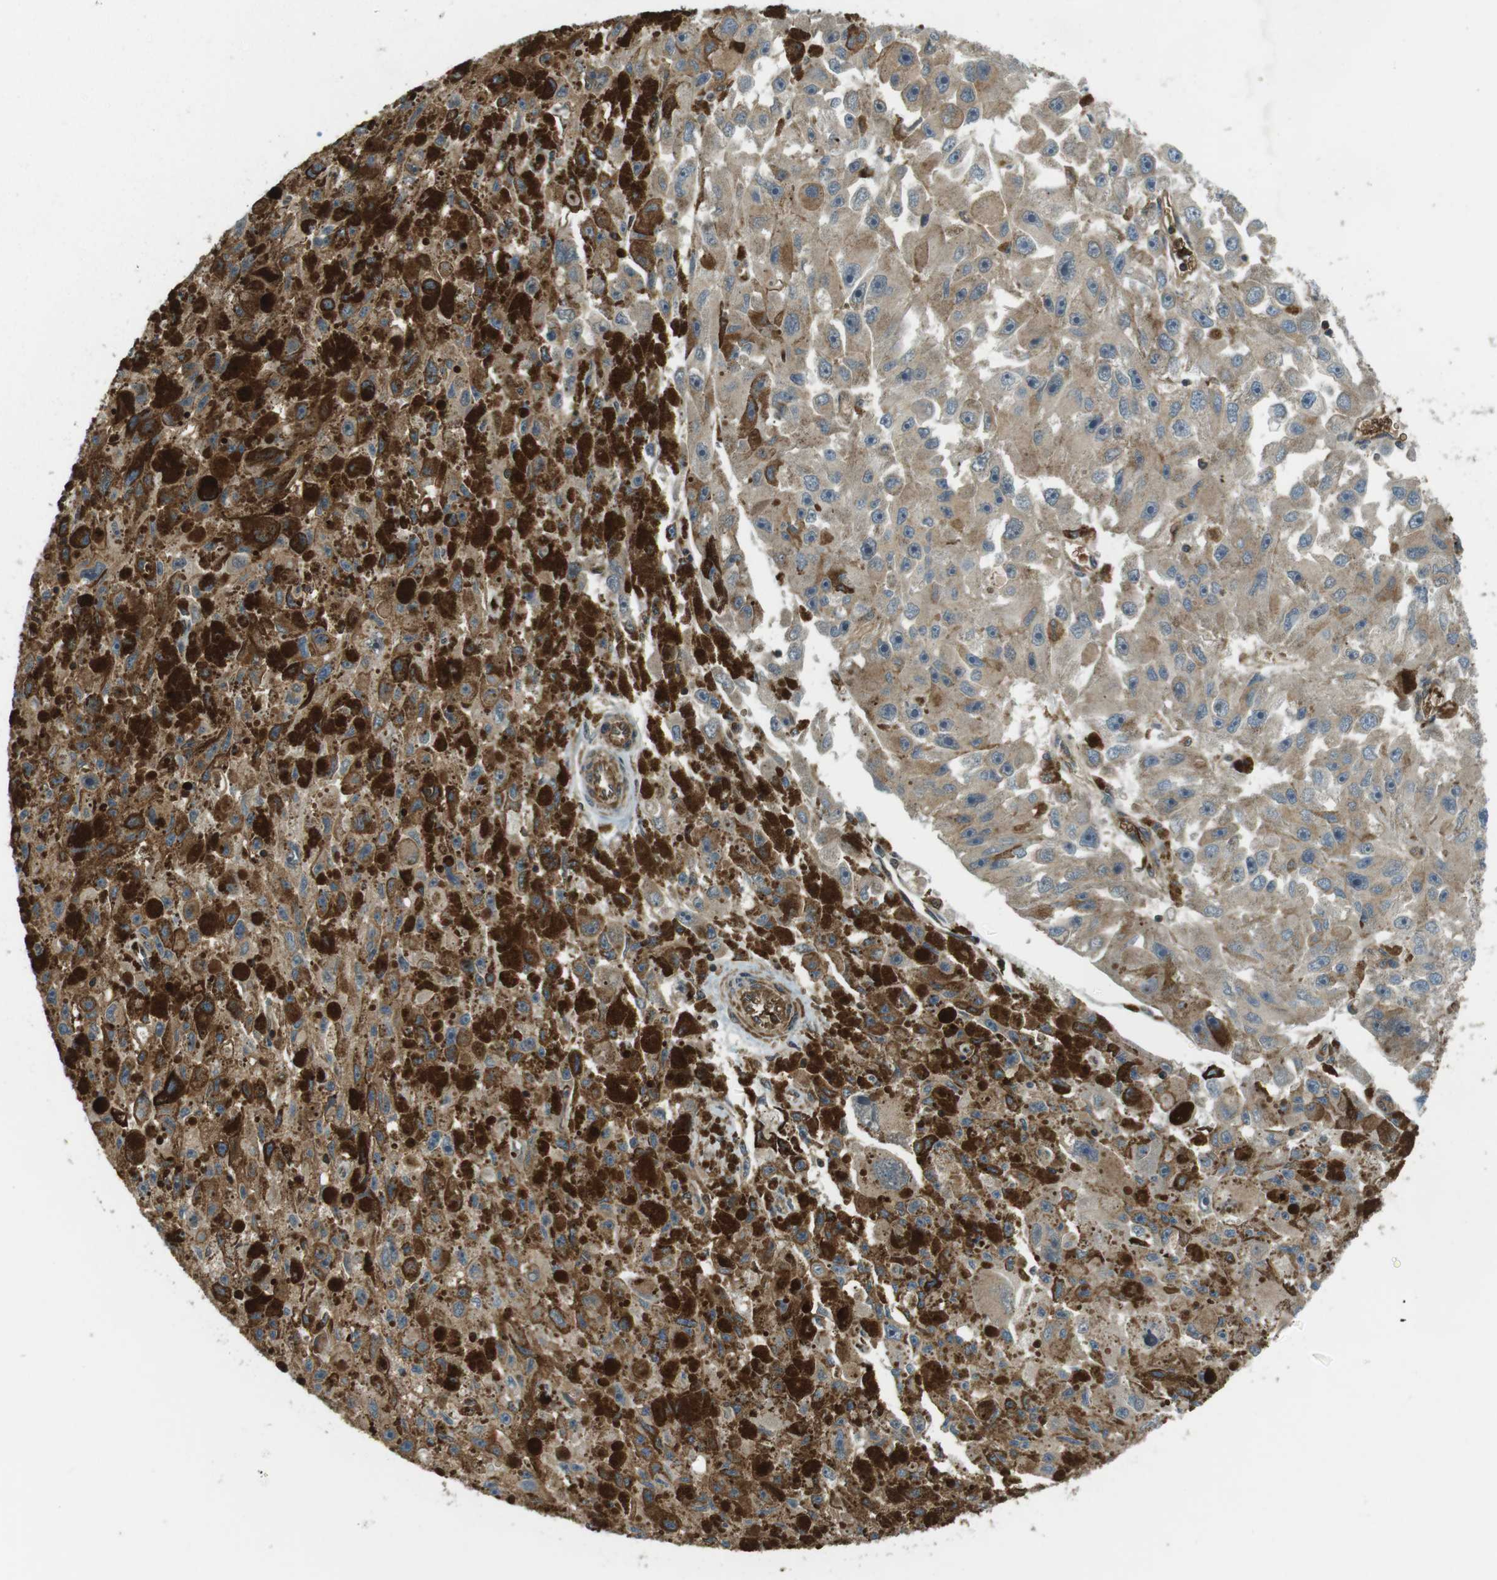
{"staining": {"intensity": "weak", "quantity": ">75%", "location": "cytoplasmic/membranous"}, "tissue": "melanoma", "cell_type": "Tumor cells", "image_type": "cancer", "snomed": [{"axis": "morphology", "description": "Malignant melanoma, NOS"}, {"axis": "topography", "description": "Skin"}], "caption": "A brown stain labels weak cytoplasmic/membranous positivity of a protein in human malignant melanoma tumor cells.", "gene": "LRRC3B", "patient": {"sex": "female", "age": 104}}